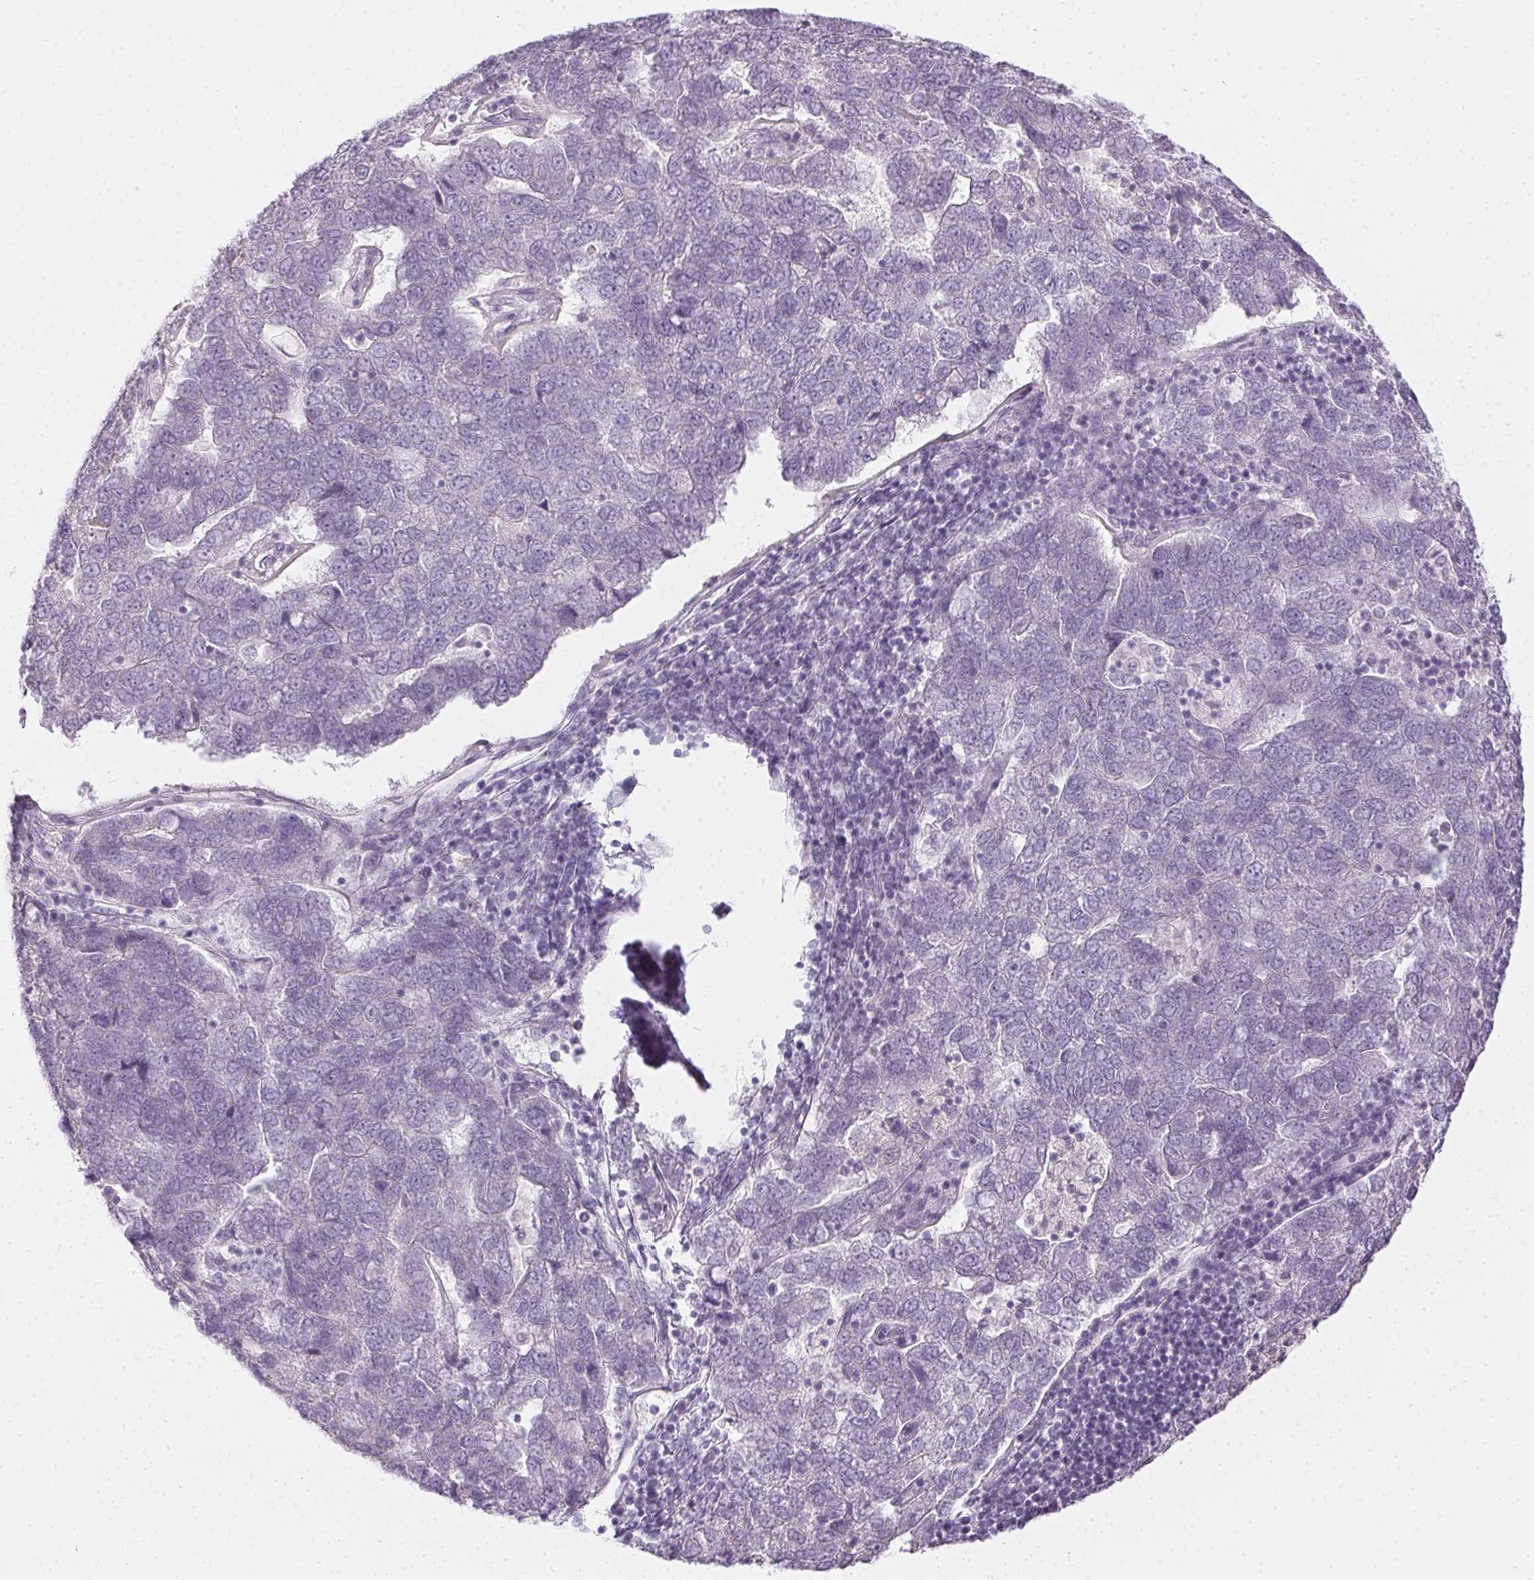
{"staining": {"intensity": "negative", "quantity": "none", "location": "none"}, "tissue": "pancreatic cancer", "cell_type": "Tumor cells", "image_type": "cancer", "snomed": [{"axis": "morphology", "description": "Adenocarcinoma, NOS"}, {"axis": "topography", "description": "Pancreas"}], "caption": "Adenocarcinoma (pancreatic) was stained to show a protein in brown. There is no significant expression in tumor cells.", "gene": "CTCFL", "patient": {"sex": "female", "age": 61}}